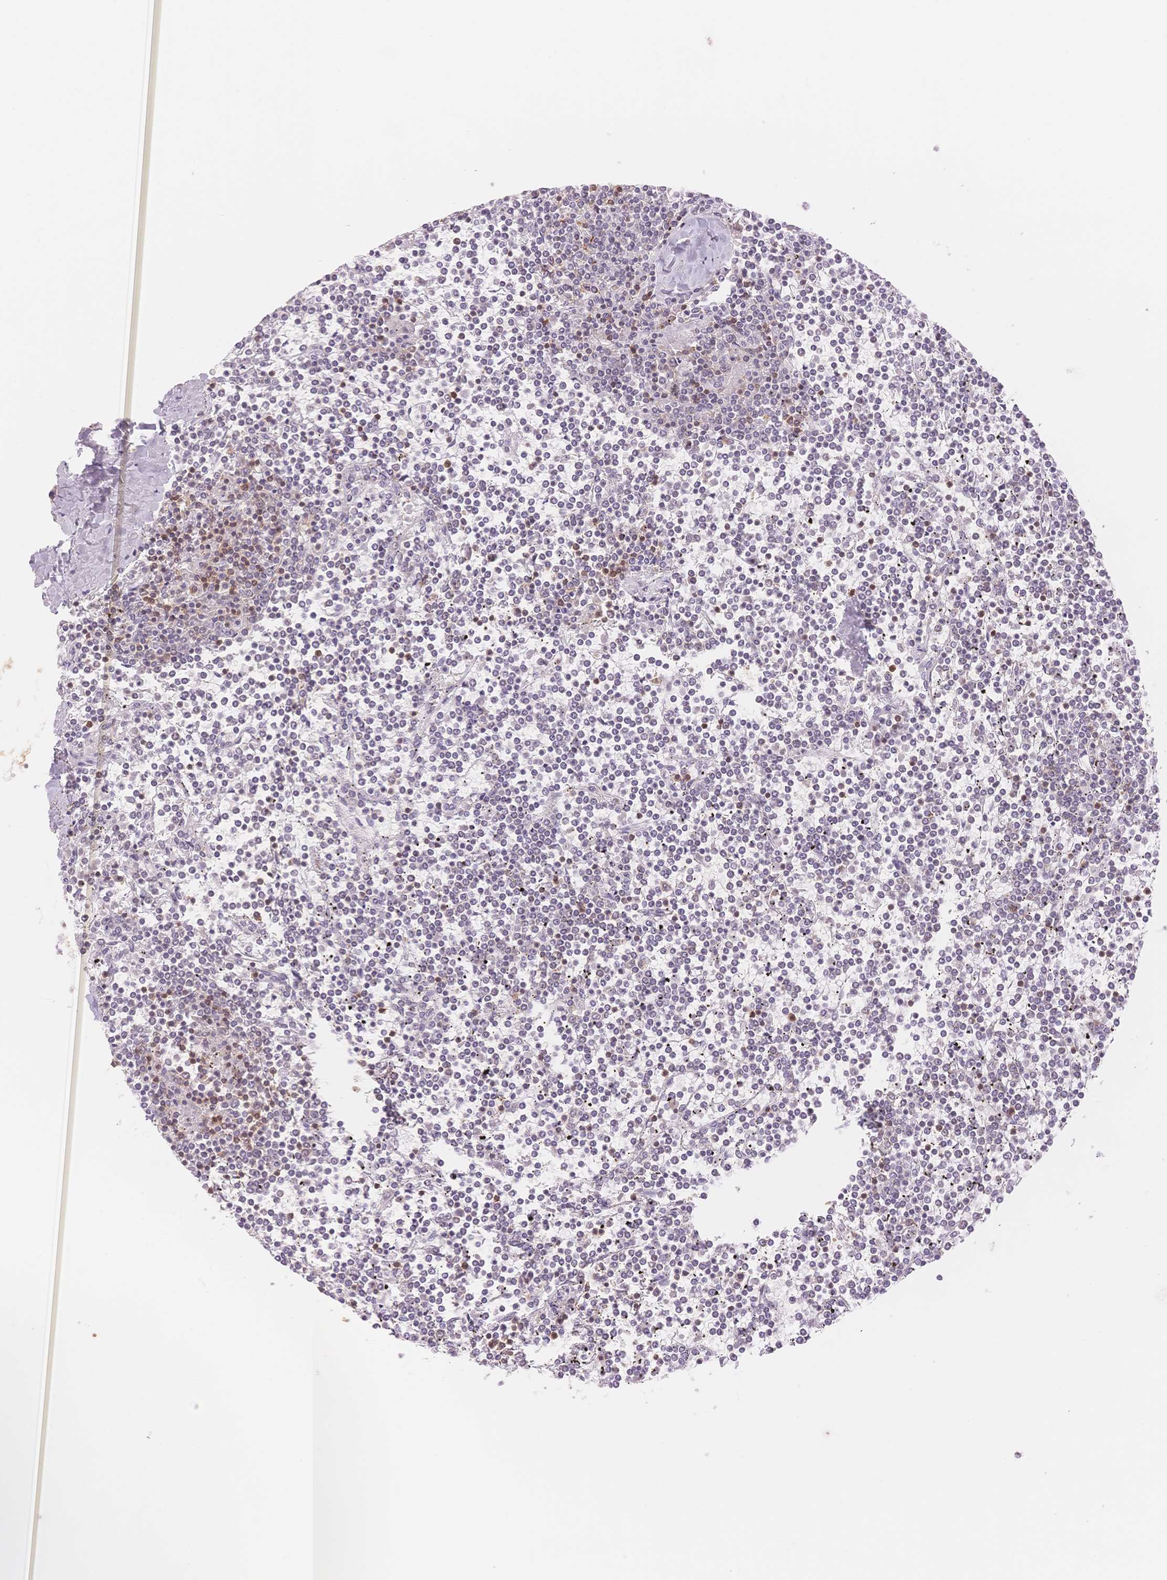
{"staining": {"intensity": "negative", "quantity": "none", "location": "none"}, "tissue": "lymphoma", "cell_type": "Tumor cells", "image_type": "cancer", "snomed": [{"axis": "morphology", "description": "Malignant lymphoma, non-Hodgkin's type, Low grade"}, {"axis": "topography", "description": "Spleen"}], "caption": "IHC photomicrograph of human lymphoma stained for a protein (brown), which demonstrates no staining in tumor cells. (DAB (3,3'-diaminobenzidine) immunohistochemistry with hematoxylin counter stain).", "gene": "STK39", "patient": {"sex": "female", "age": 19}}